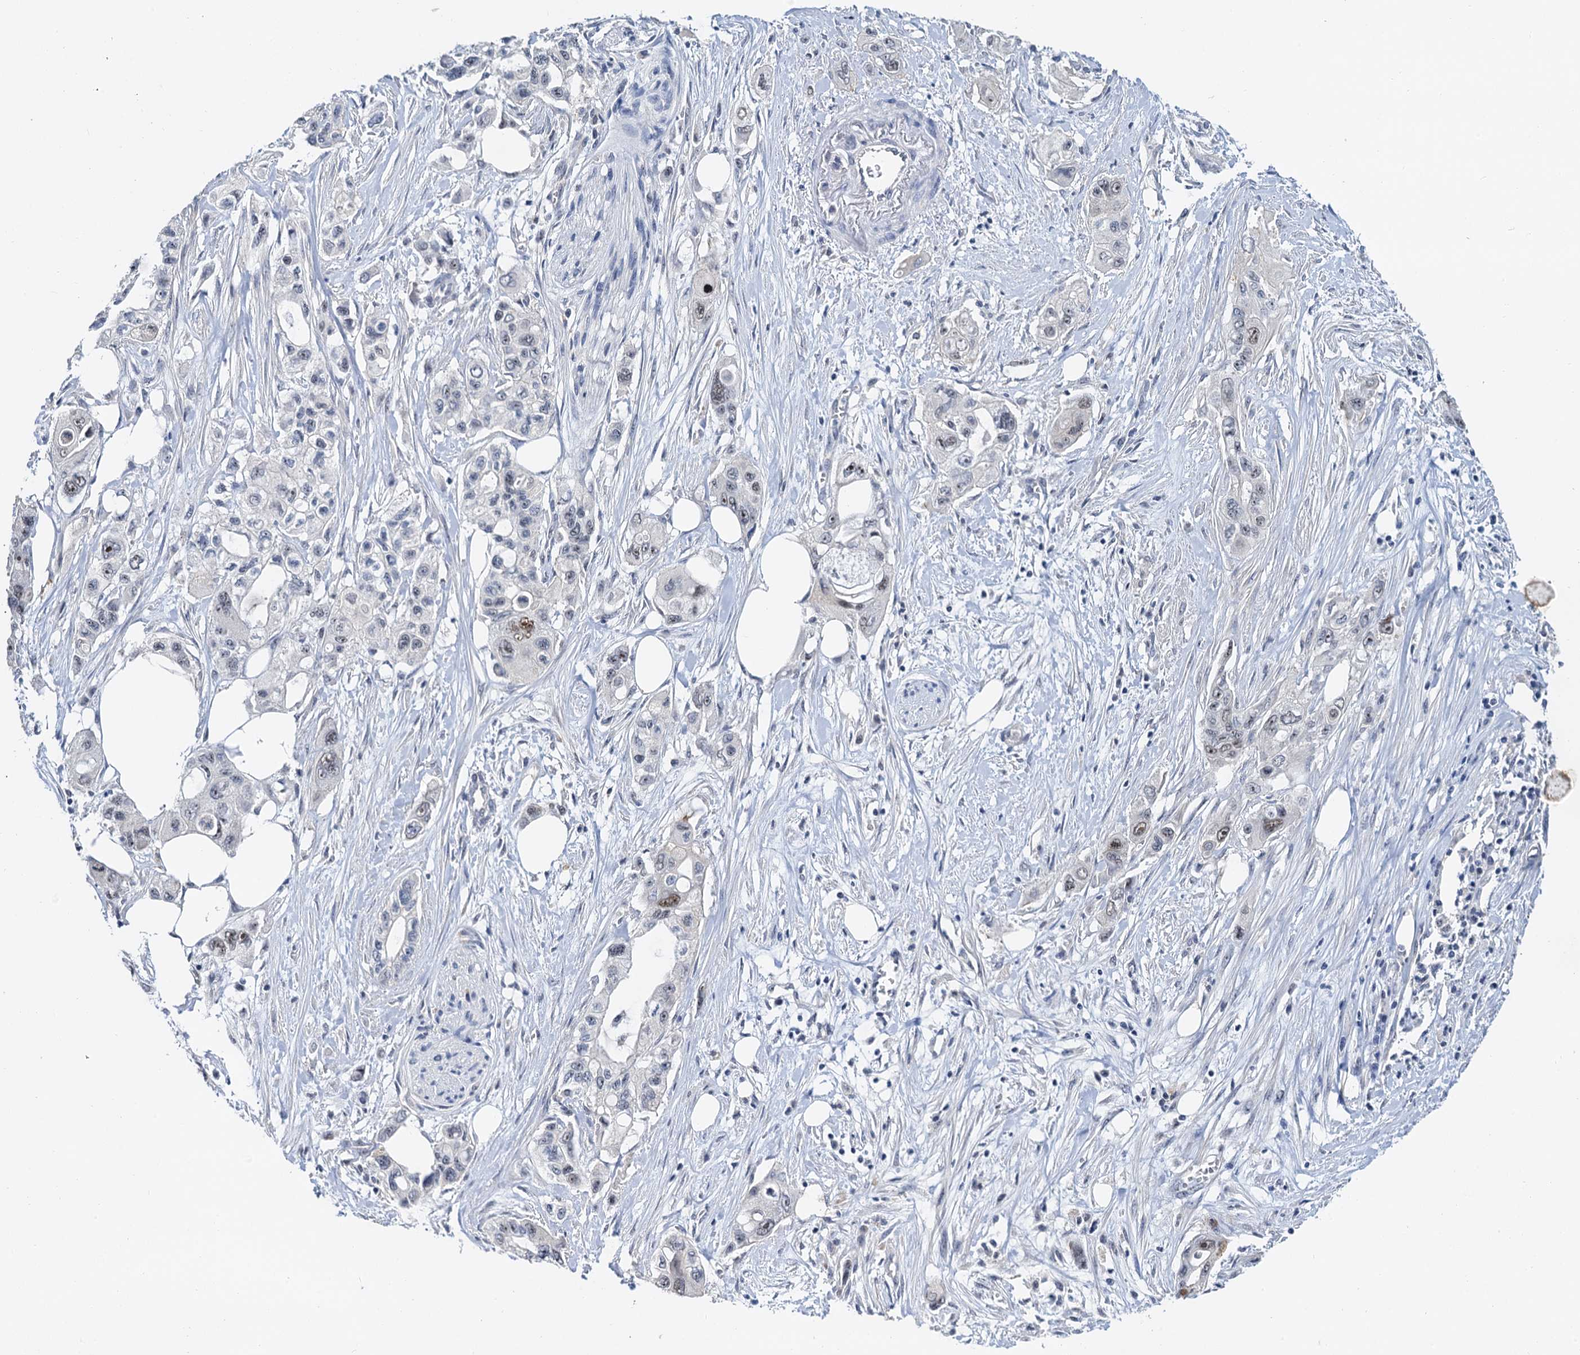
{"staining": {"intensity": "weak", "quantity": "25%-75%", "location": "nuclear"}, "tissue": "pancreatic cancer", "cell_type": "Tumor cells", "image_type": "cancer", "snomed": [{"axis": "morphology", "description": "Adenocarcinoma, NOS"}, {"axis": "topography", "description": "Pancreas"}], "caption": "Brown immunohistochemical staining in human adenocarcinoma (pancreatic) shows weak nuclear expression in approximately 25%-75% of tumor cells.", "gene": "NOP2", "patient": {"sex": "male", "age": 75}}